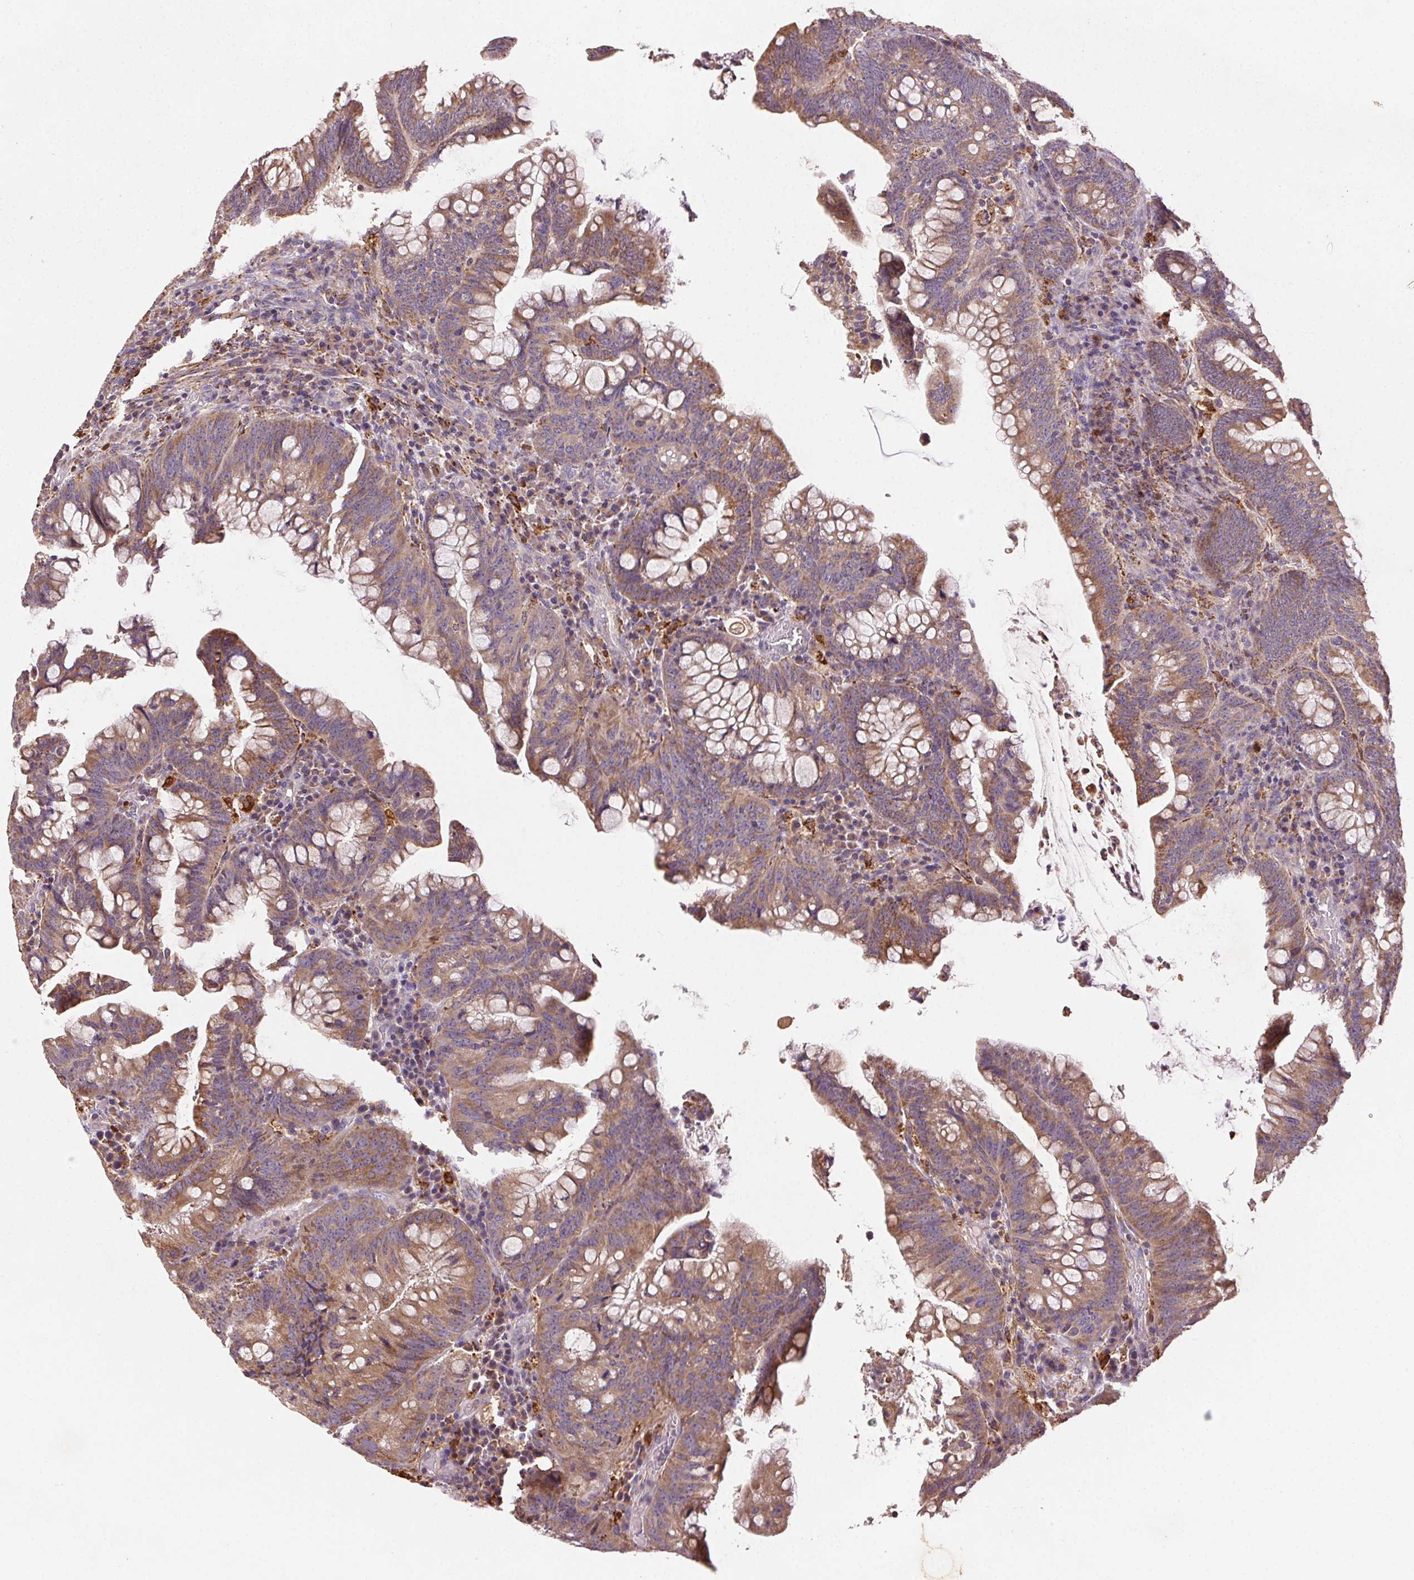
{"staining": {"intensity": "moderate", "quantity": ">75%", "location": "cytoplasmic/membranous"}, "tissue": "colorectal cancer", "cell_type": "Tumor cells", "image_type": "cancer", "snomed": [{"axis": "morphology", "description": "Adenocarcinoma, NOS"}, {"axis": "topography", "description": "Colon"}], "caption": "This is an image of immunohistochemistry (IHC) staining of colorectal cancer (adenocarcinoma), which shows moderate positivity in the cytoplasmic/membranous of tumor cells.", "gene": "FNBP1L", "patient": {"sex": "male", "age": 62}}